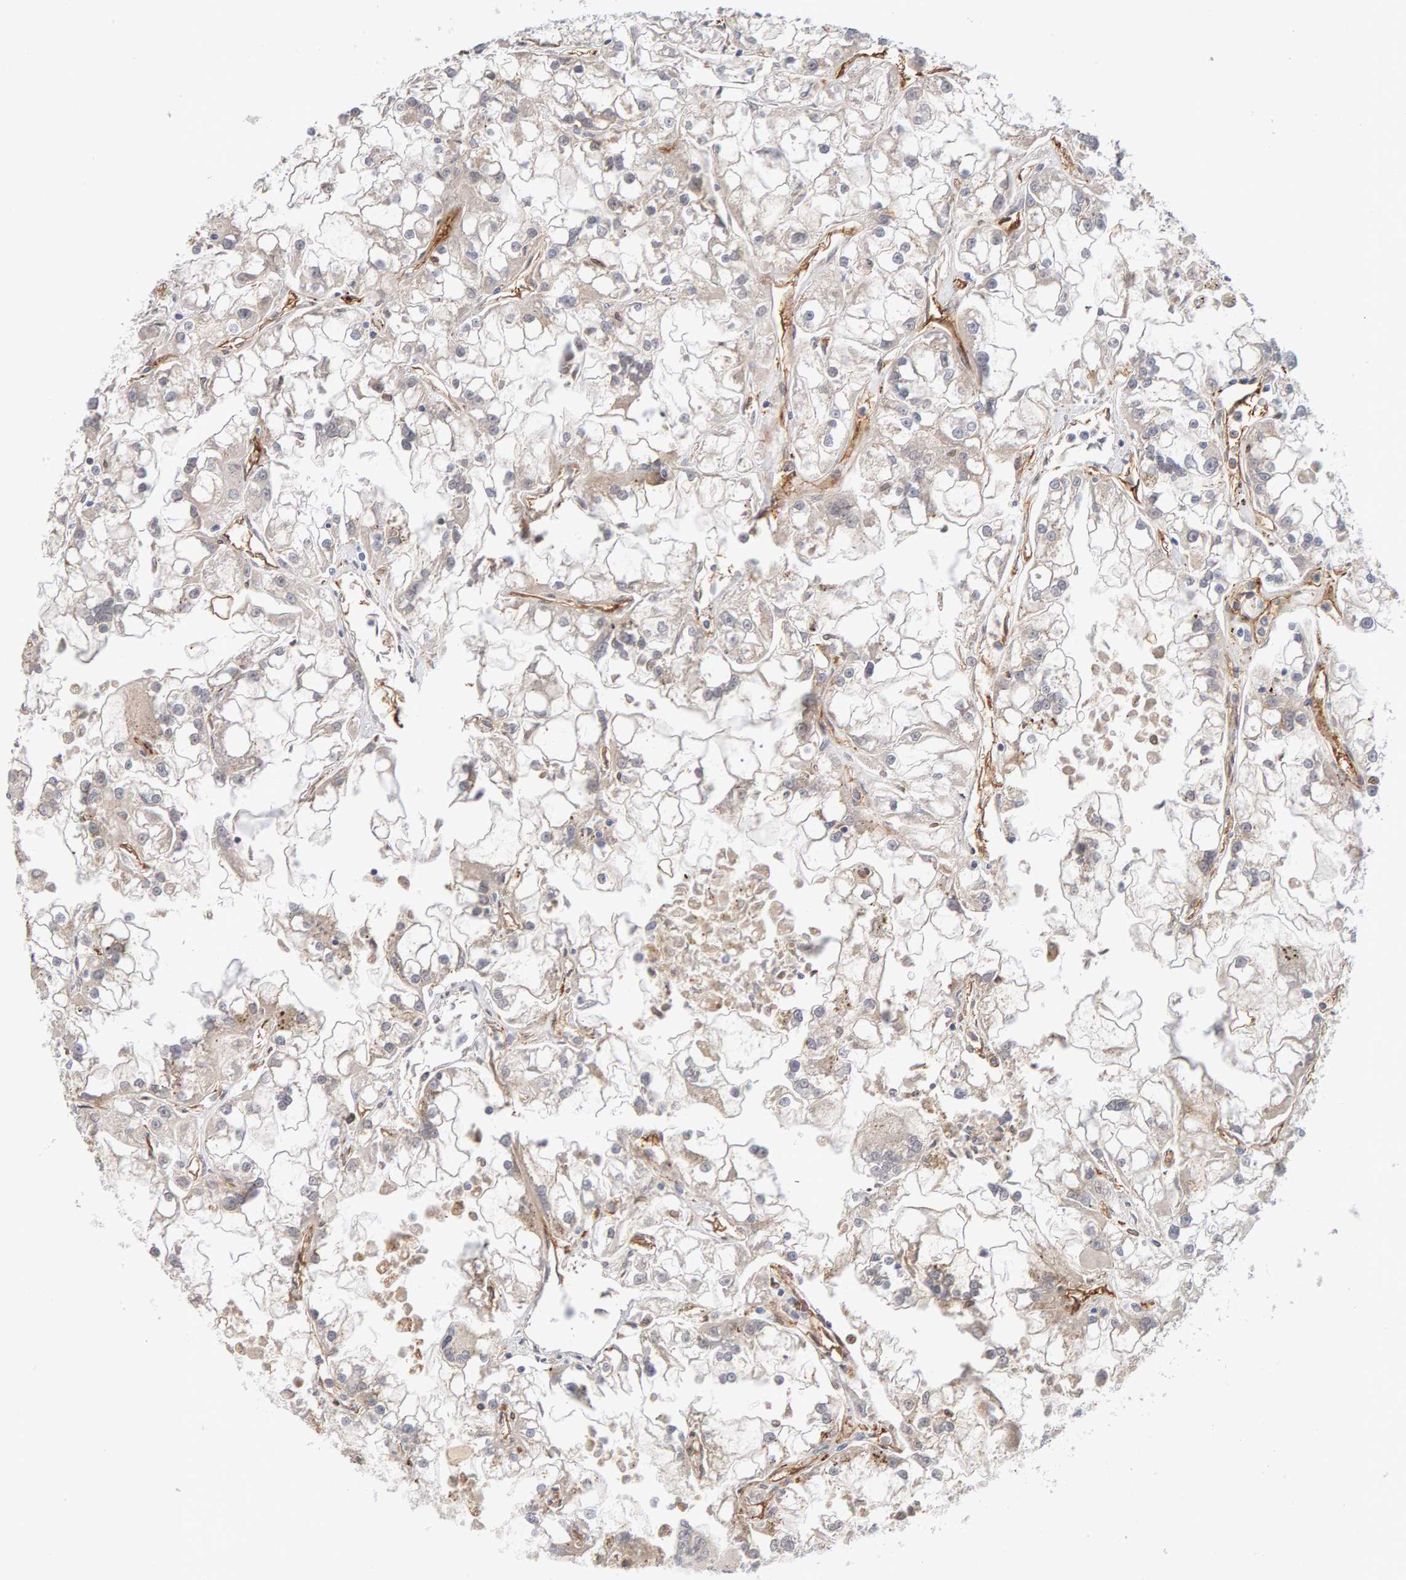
{"staining": {"intensity": "weak", "quantity": "25%-75%", "location": "cytoplasmic/membranous,nuclear"}, "tissue": "renal cancer", "cell_type": "Tumor cells", "image_type": "cancer", "snomed": [{"axis": "morphology", "description": "Adenocarcinoma, NOS"}, {"axis": "topography", "description": "Kidney"}], "caption": "High-magnification brightfield microscopy of renal cancer (adenocarcinoma) stained with DAB (brown) and counterstained with hematoxylin (blue). tumor cells exhibit weak cytoplasmic/membranous and nuclear positivity is seen in approximately25%-75% of cells. (brown staining indicates protein expression, while blue staining denotes nuclei).", "gene": "METRNL", "patient": {"sex": "female", "age": 52}}